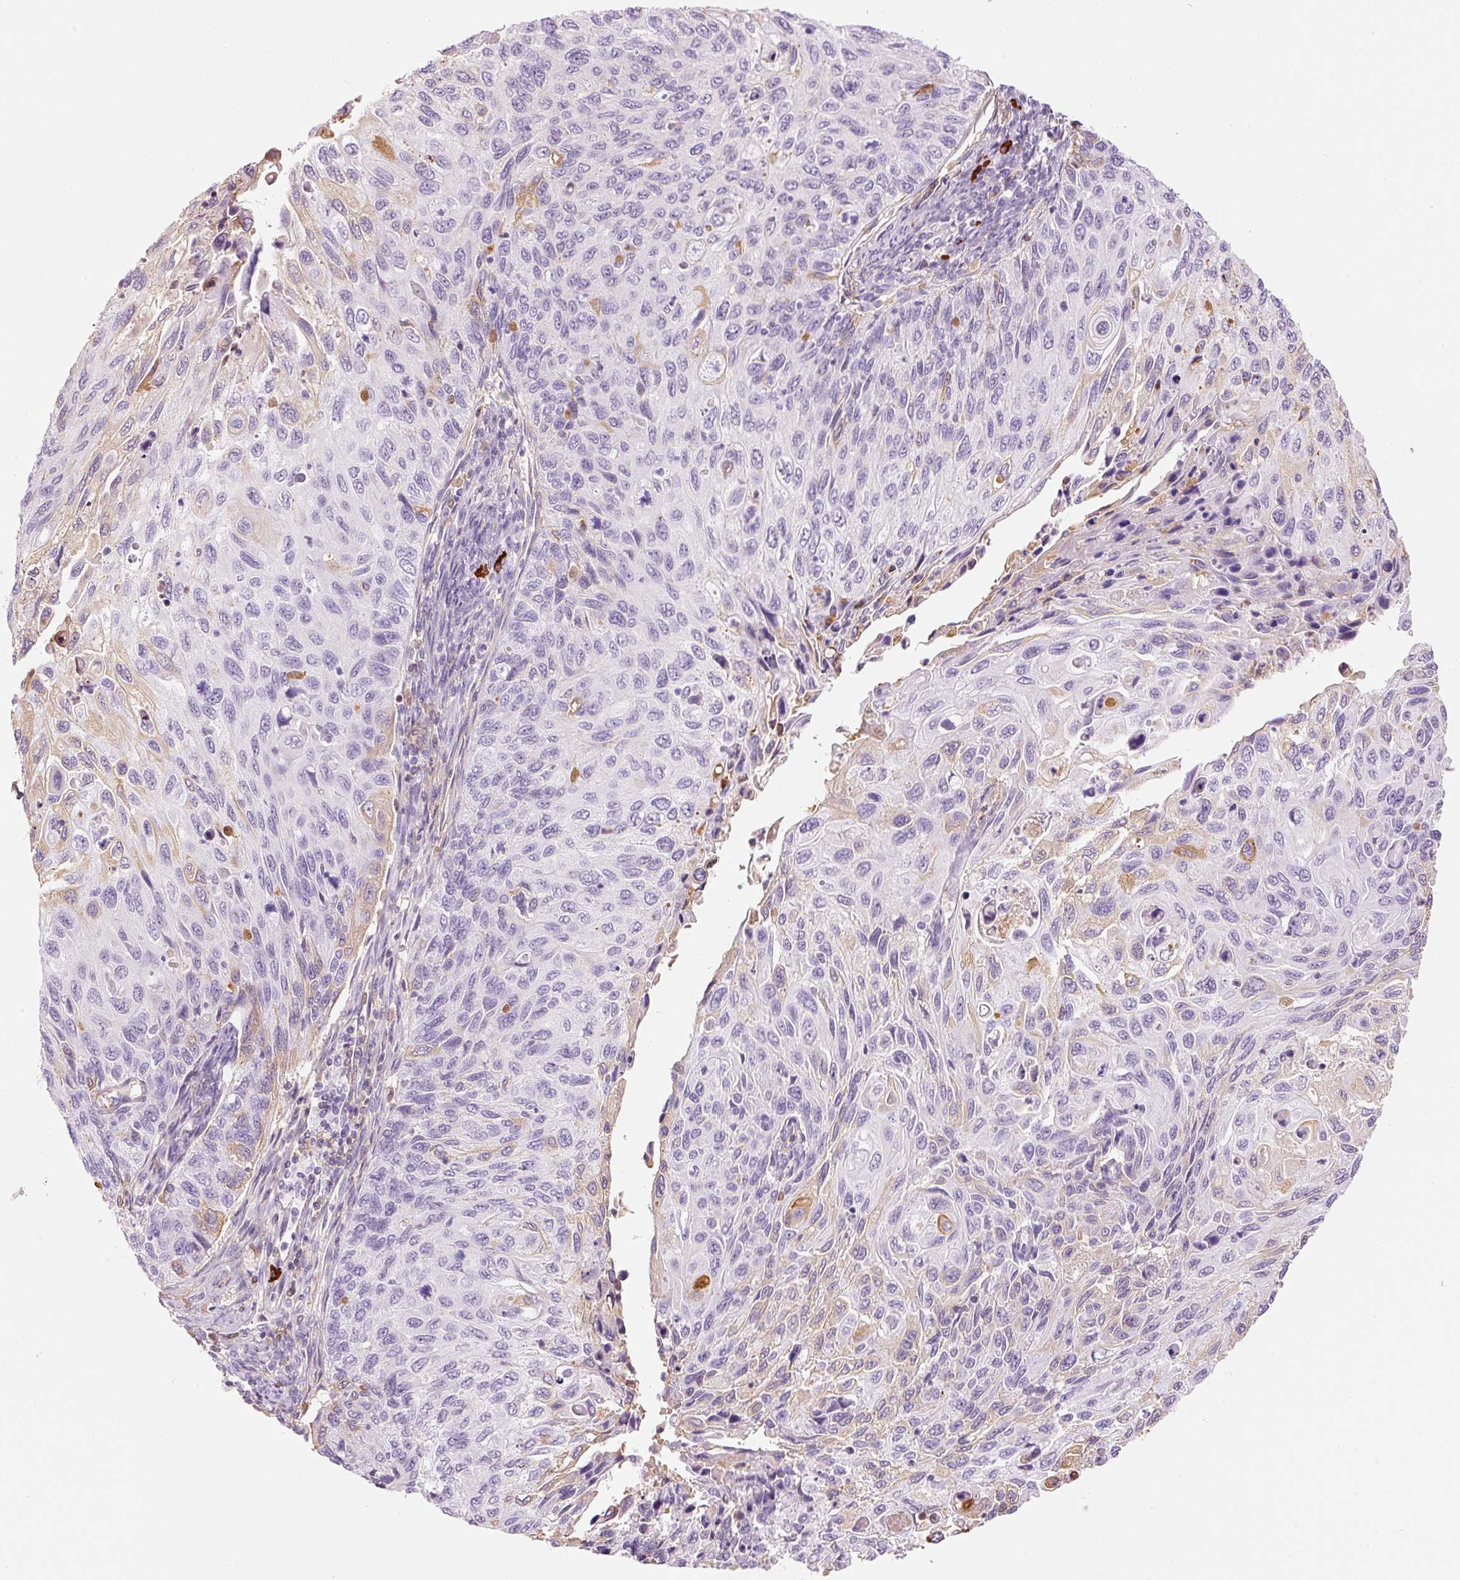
{"staining": {"intensity": "weak", "quantity": "<25%", "location": "cytoplasmic/membranous"}, "tissue": "cervical cancer", "cell_type": "Tumor cells", "image_type": "cancer", "snomed": [{"axis": "morphology", "description": "Squamous cell carcinoma, NOS"}, {"axis": "topography", "description": "Cervix"}], "caption": "Cervical squamous cell carcinoma stained for a protein using immunohistochemistry reveals no positivity tumor cells.", "gene": "PRPF38B", "patient": {"sex": "female", "age": 70}}